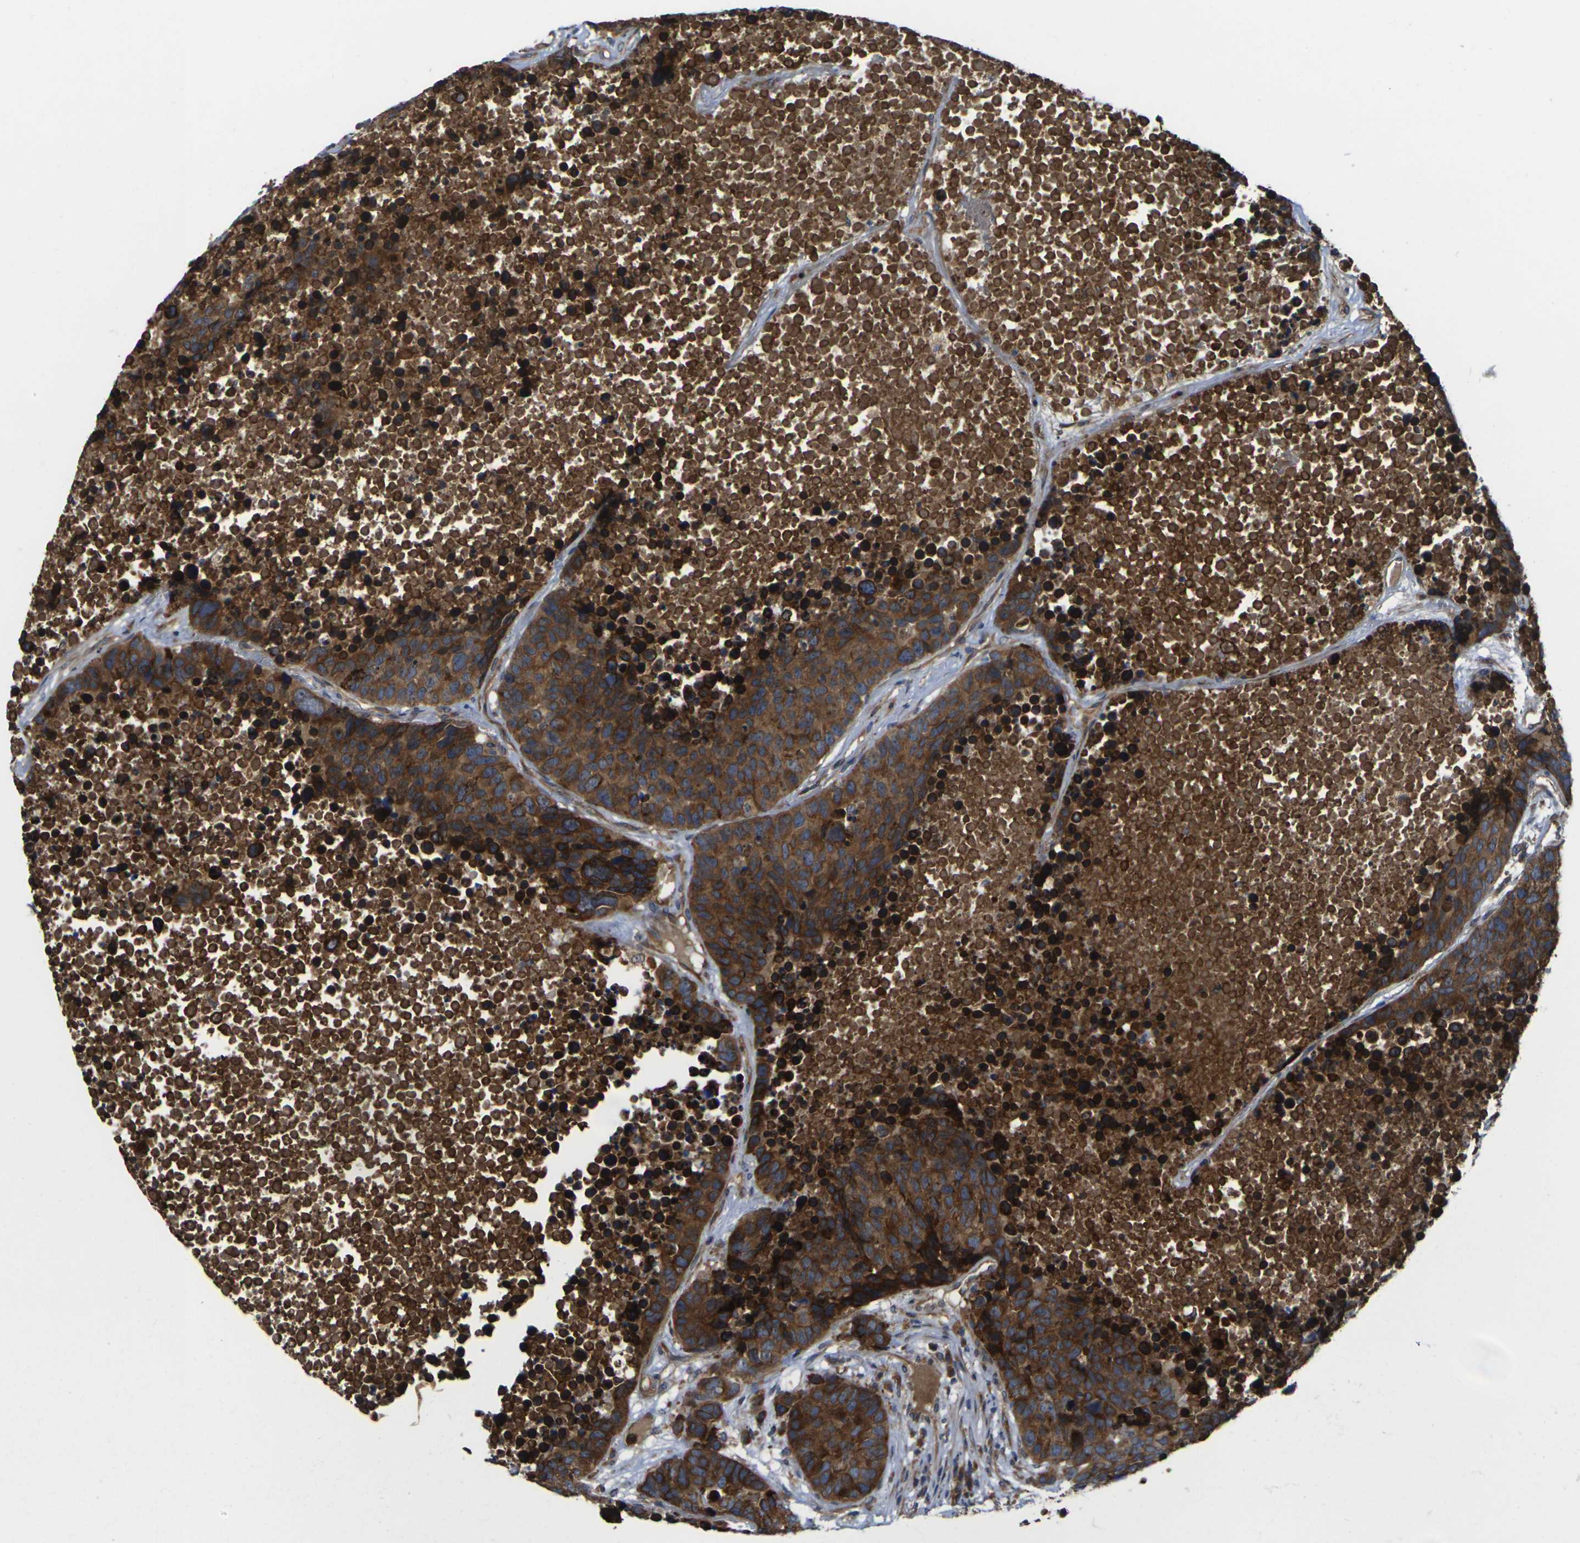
{"staining": {"intensity": "strong", "quantity": ">75%", "location": "cytoplasmic/membranous"}, "tissue": "carcinoid", "cell_type": "Tumor cells", "image_type": "cancer", "snomed": [{"axis": "morphology", "description": "Carcinoid, malignant, NOS"}, {"axis": "topography", "description": "Lung"}], "caption": "Immunohistochemistry of malignant carcinoid displays high levels of strong cytoplasmic/membranous positivity in about >75% of tumor cells.", "gene": "FZD1", "patient": {"sex": "male", "age": 60}}